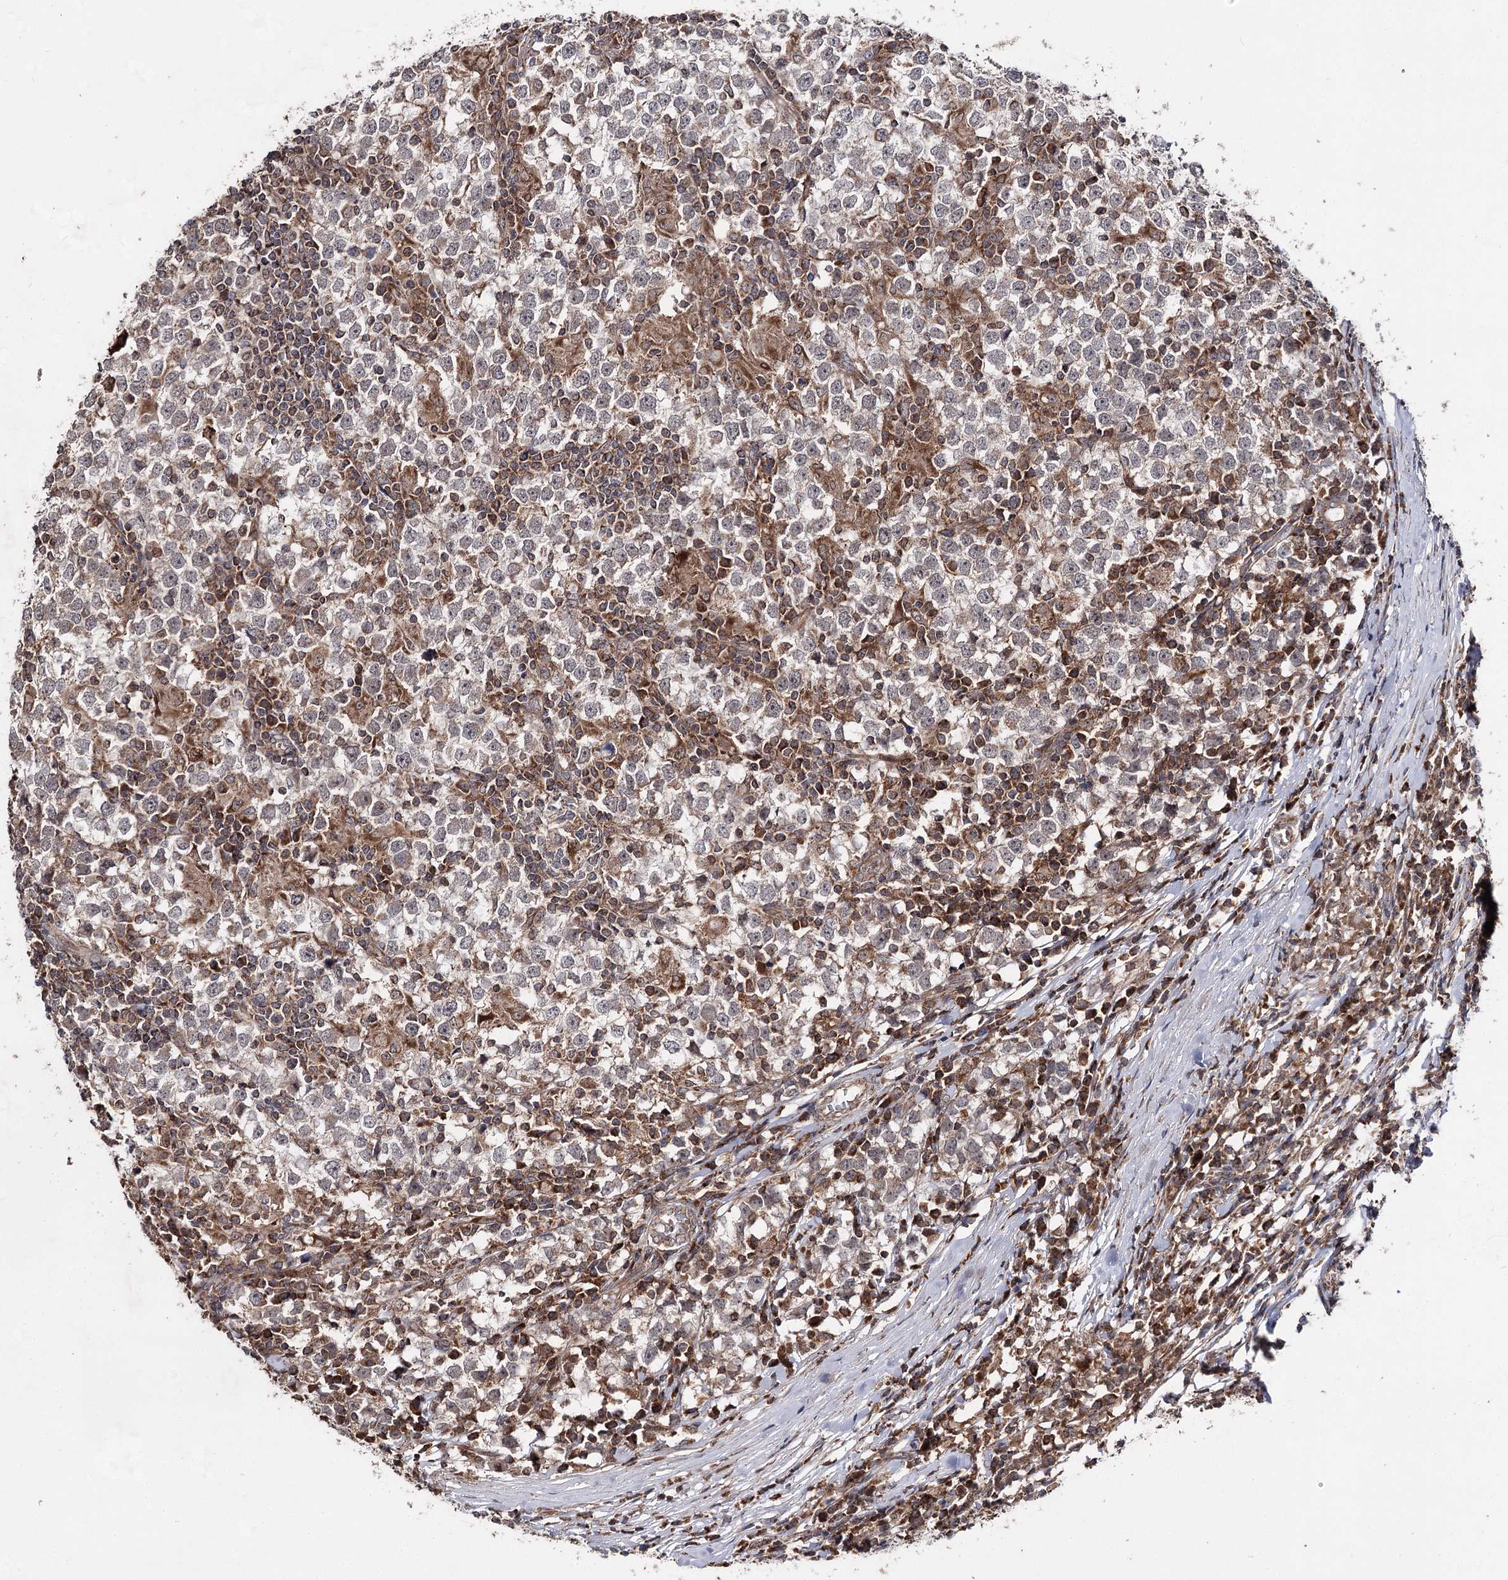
{"staining": {"intensity": "weak", "quantity": "<25%", "location": "cytoplasmic/membranous"}, "tissue": "testis cancer", "cell_type": "Tumor cells", "image_type": "cancer", "snomed": [{"axis": "morphology", "description": "Seminoma, NOS"}, {"axis": "topography", "description": "Testis"}], "caption": "This is an immunohistochemistry (IHC) image of testis seminoma. There is no staining in tumor cells.", "gene": "MINDY3", "patient": {"sex": "male", "age": 65}}